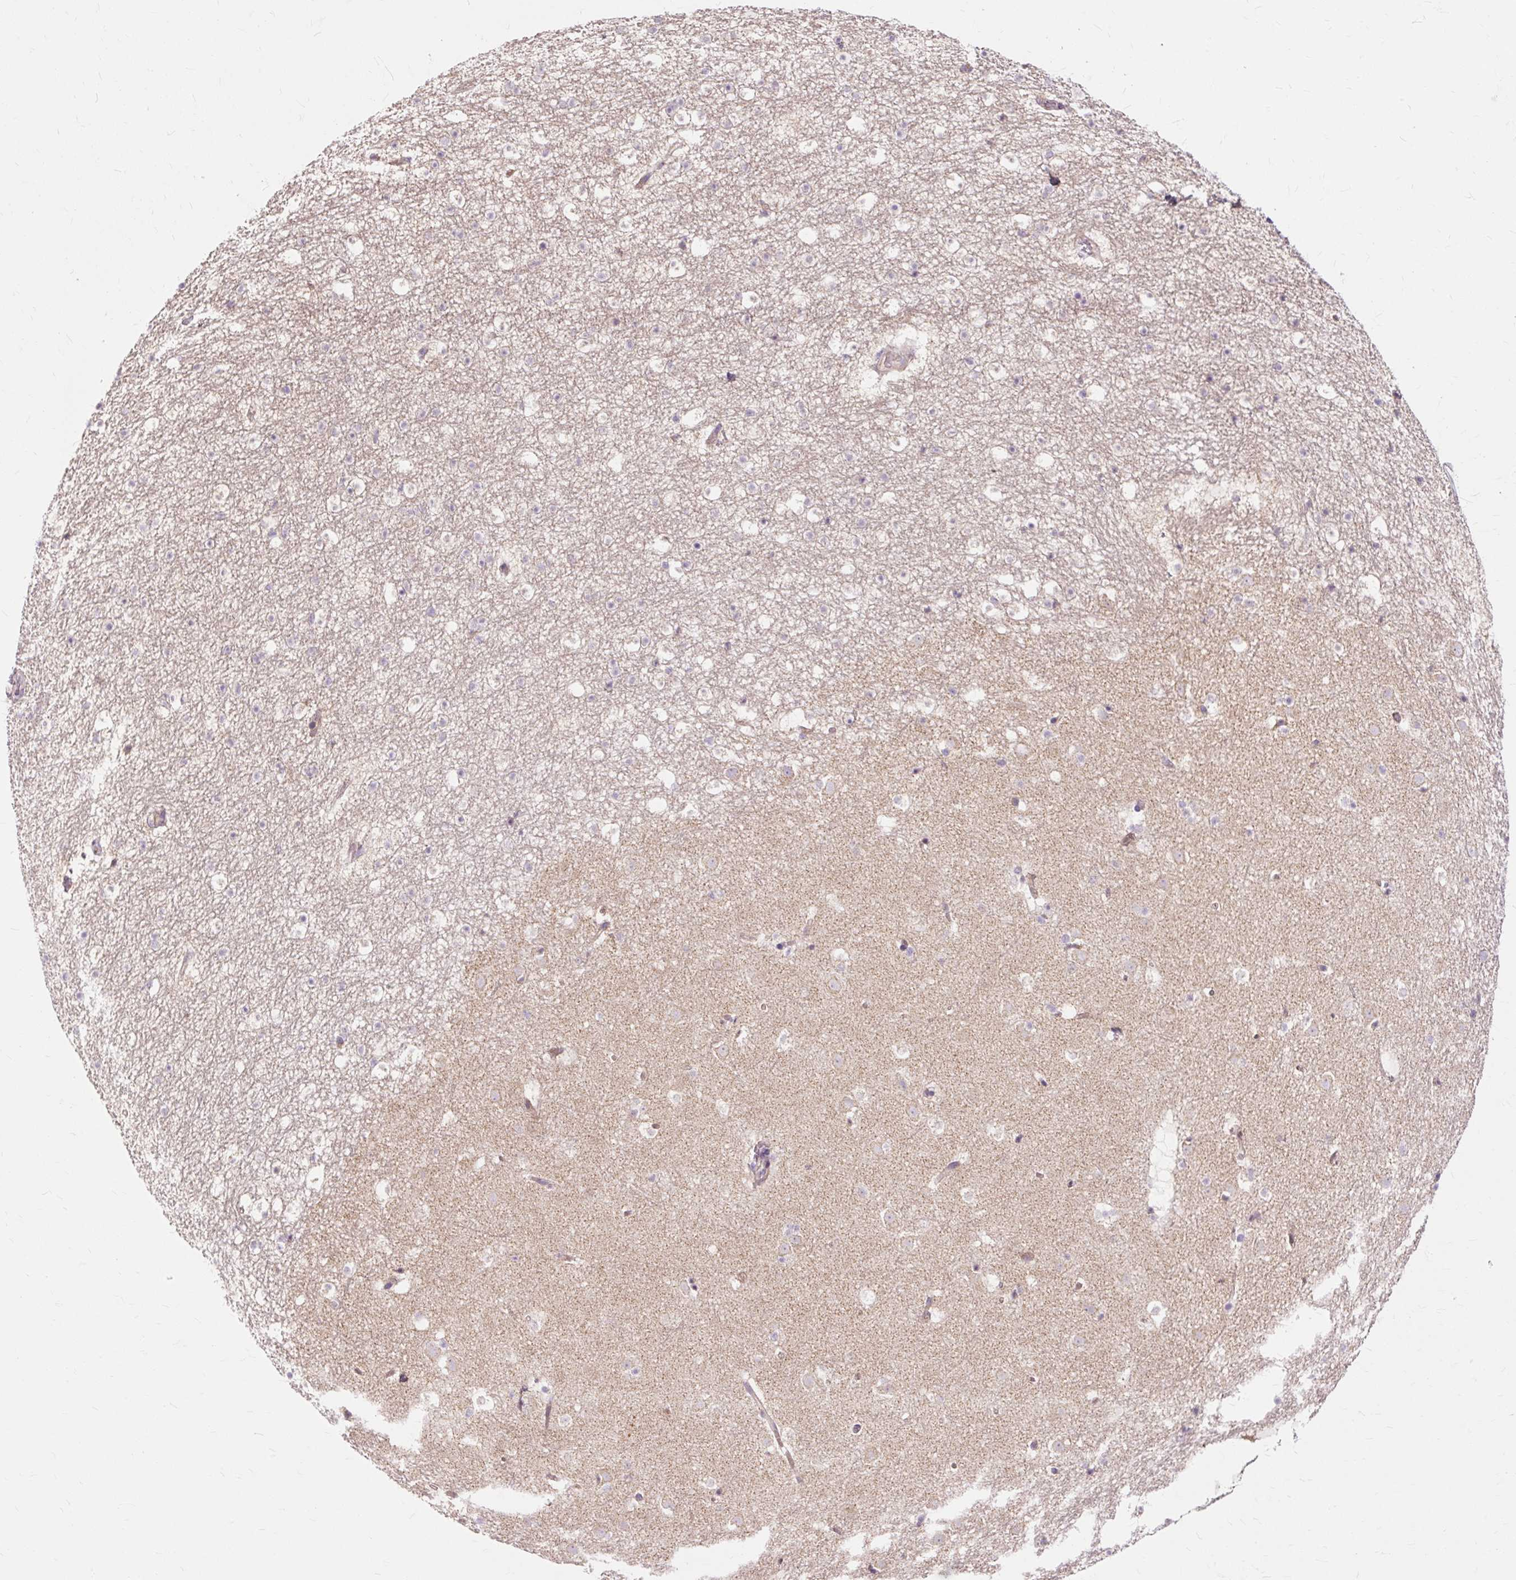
{"staining": {"intensity": "negative", "quantity": "none", "location": "none"}, "tissue": "caudate", "cell_type": "Glial cells", "image_type": "normal", "snomed": [{"axis": "morphology", "description": "Normal tissue, NOS"}, {"axis": "topography", "description": "Lateral ventricle wall"}], "caption": "High power microscopy histopathology image of an IHC image of benign caudate, revealing no significant expression in glial cells.", "gene": "PDZD2", "patient": {"sex": "male", "age": 37}}